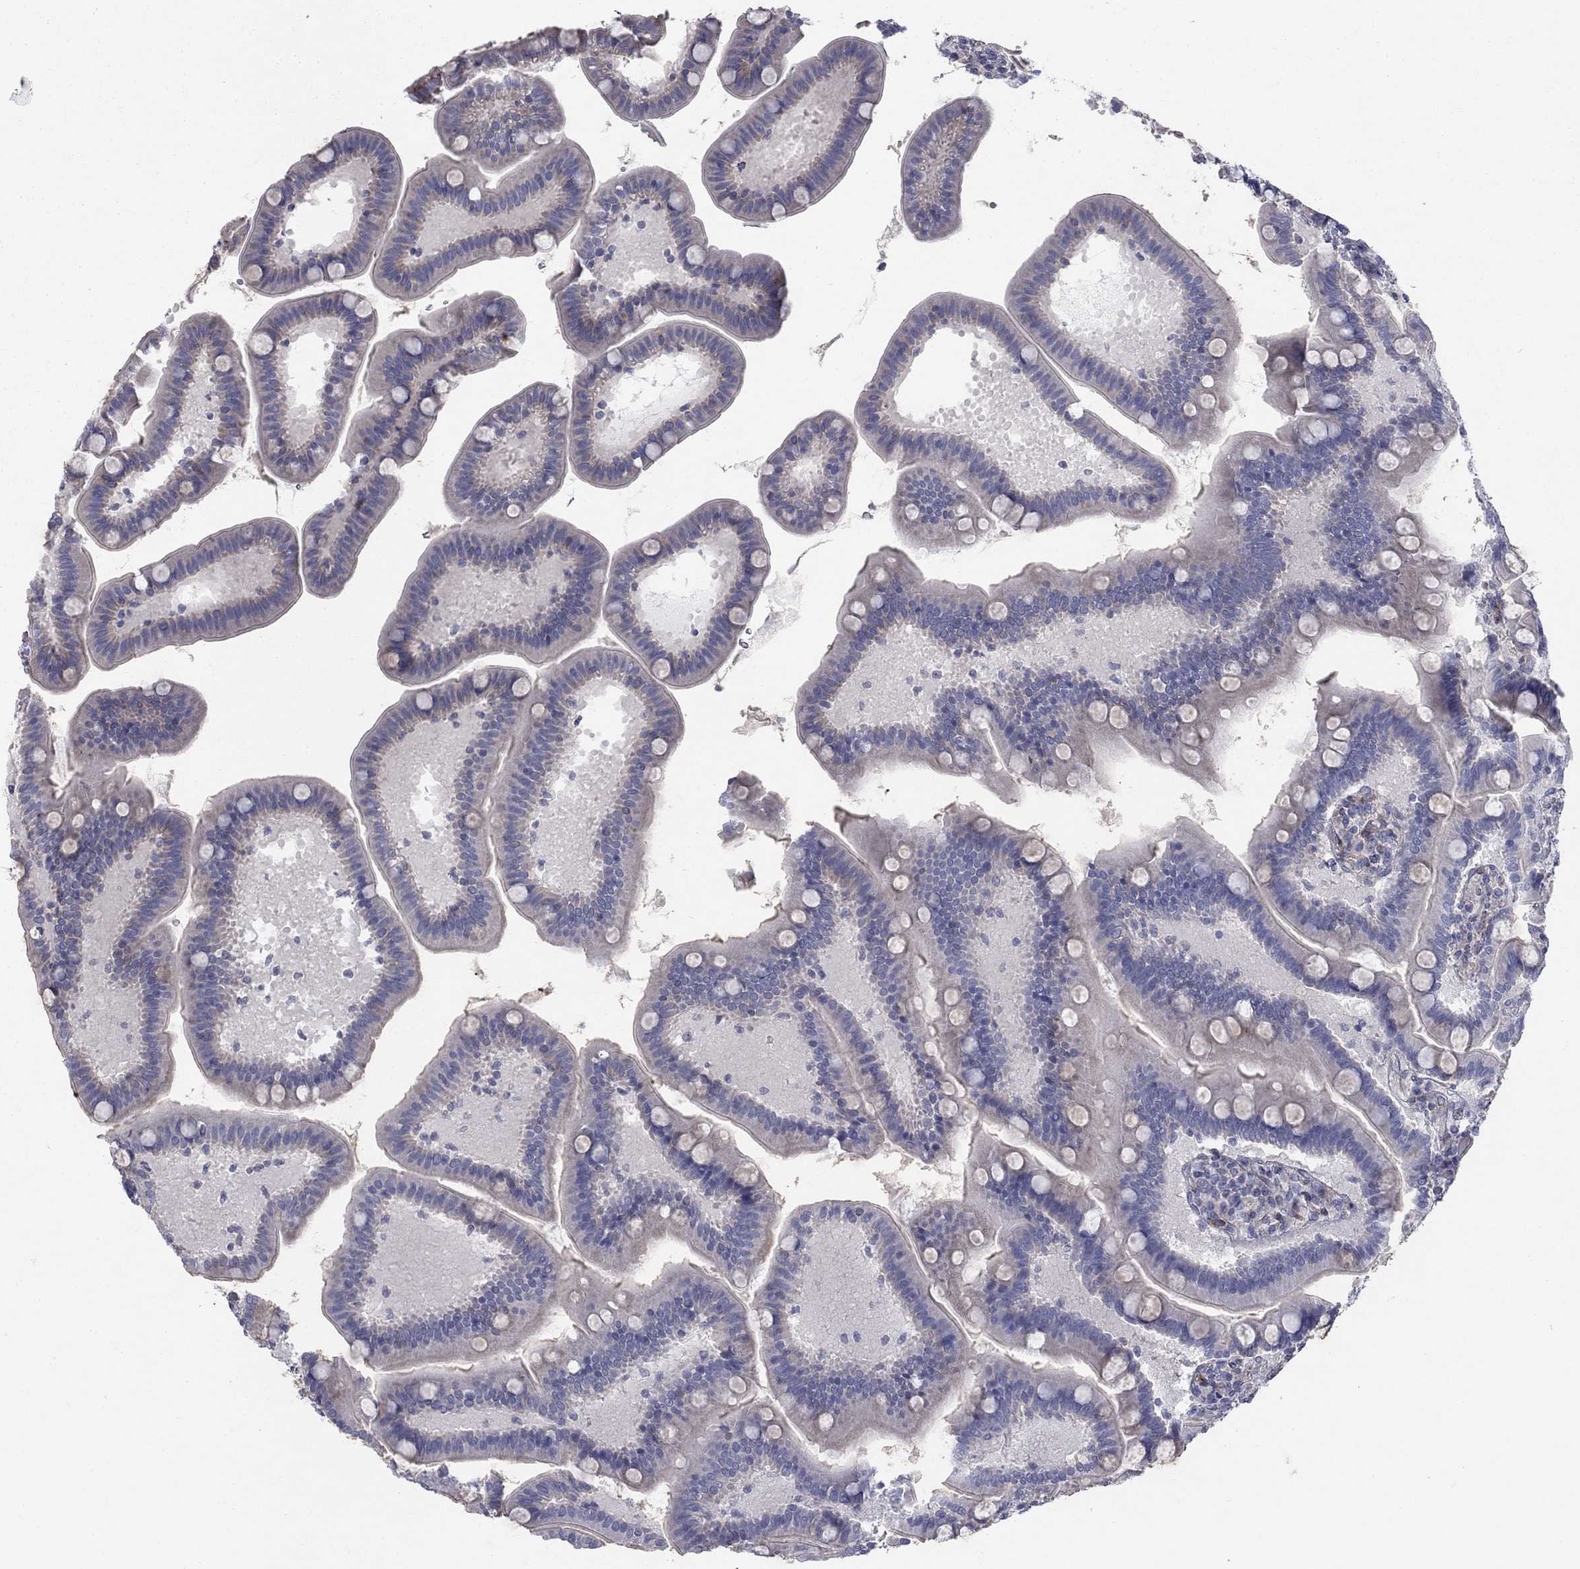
{"staining": {"intensity": "moderate", "quantity": "25%-75%", "location": "cytoplasmic/membranous"}, "tissue": "small intestine", "cell_type": "Glandular cells", "image_type": "normal", "snomed": [{"axis": "morphology", "description": "Normal tissue, NOS"}, {"axis": "topography", "description": "Small intestine"}], "caption": "An image showing moderate cytoplasmic/membranous positivity in approximately 25%-75% of glandular cells in normal small intestine, as visualized by brown immunohistochemical staining.", "gene": "FXR1", "patient": {"sex": "male", "age": 66}}